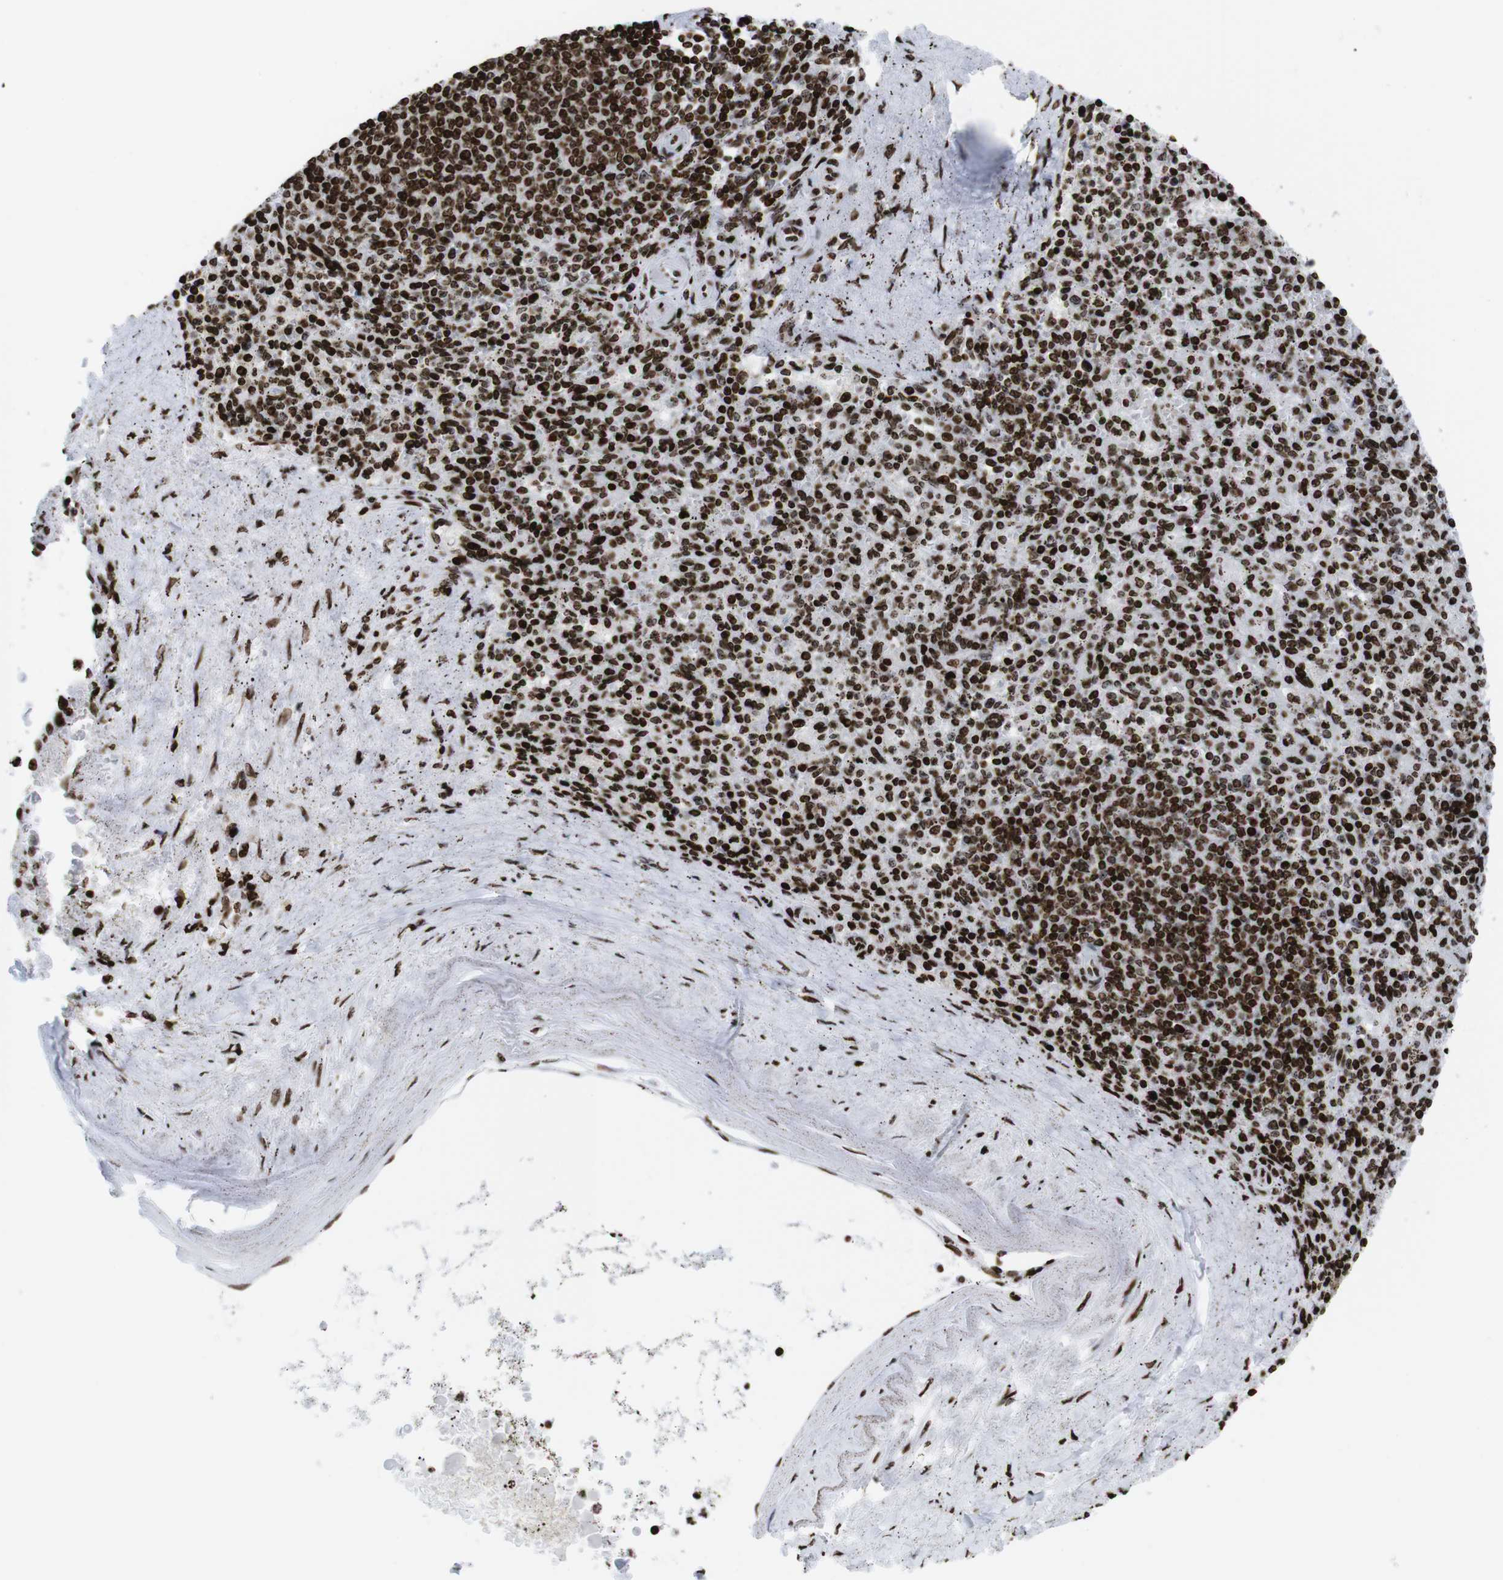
{"staining": {"intensity": "strong", "quantity": ">75%", "location": "nuclear"}, "tissue": "spleen", "cell_type": "Cells in red pulp", "image_type": "normal", "snomed": [{"axis": "morphology", "description": "Normal tissue, NOS"}, {"axis": "topography", "description": "Spleen"}], "caption": "This histopathology image shows IHC staining of normal human spleen, with high strong nuclear expression in about >75% of cells in red pulp.", "gene": "H1", "patient": {"sex": "male", "age": 72}}